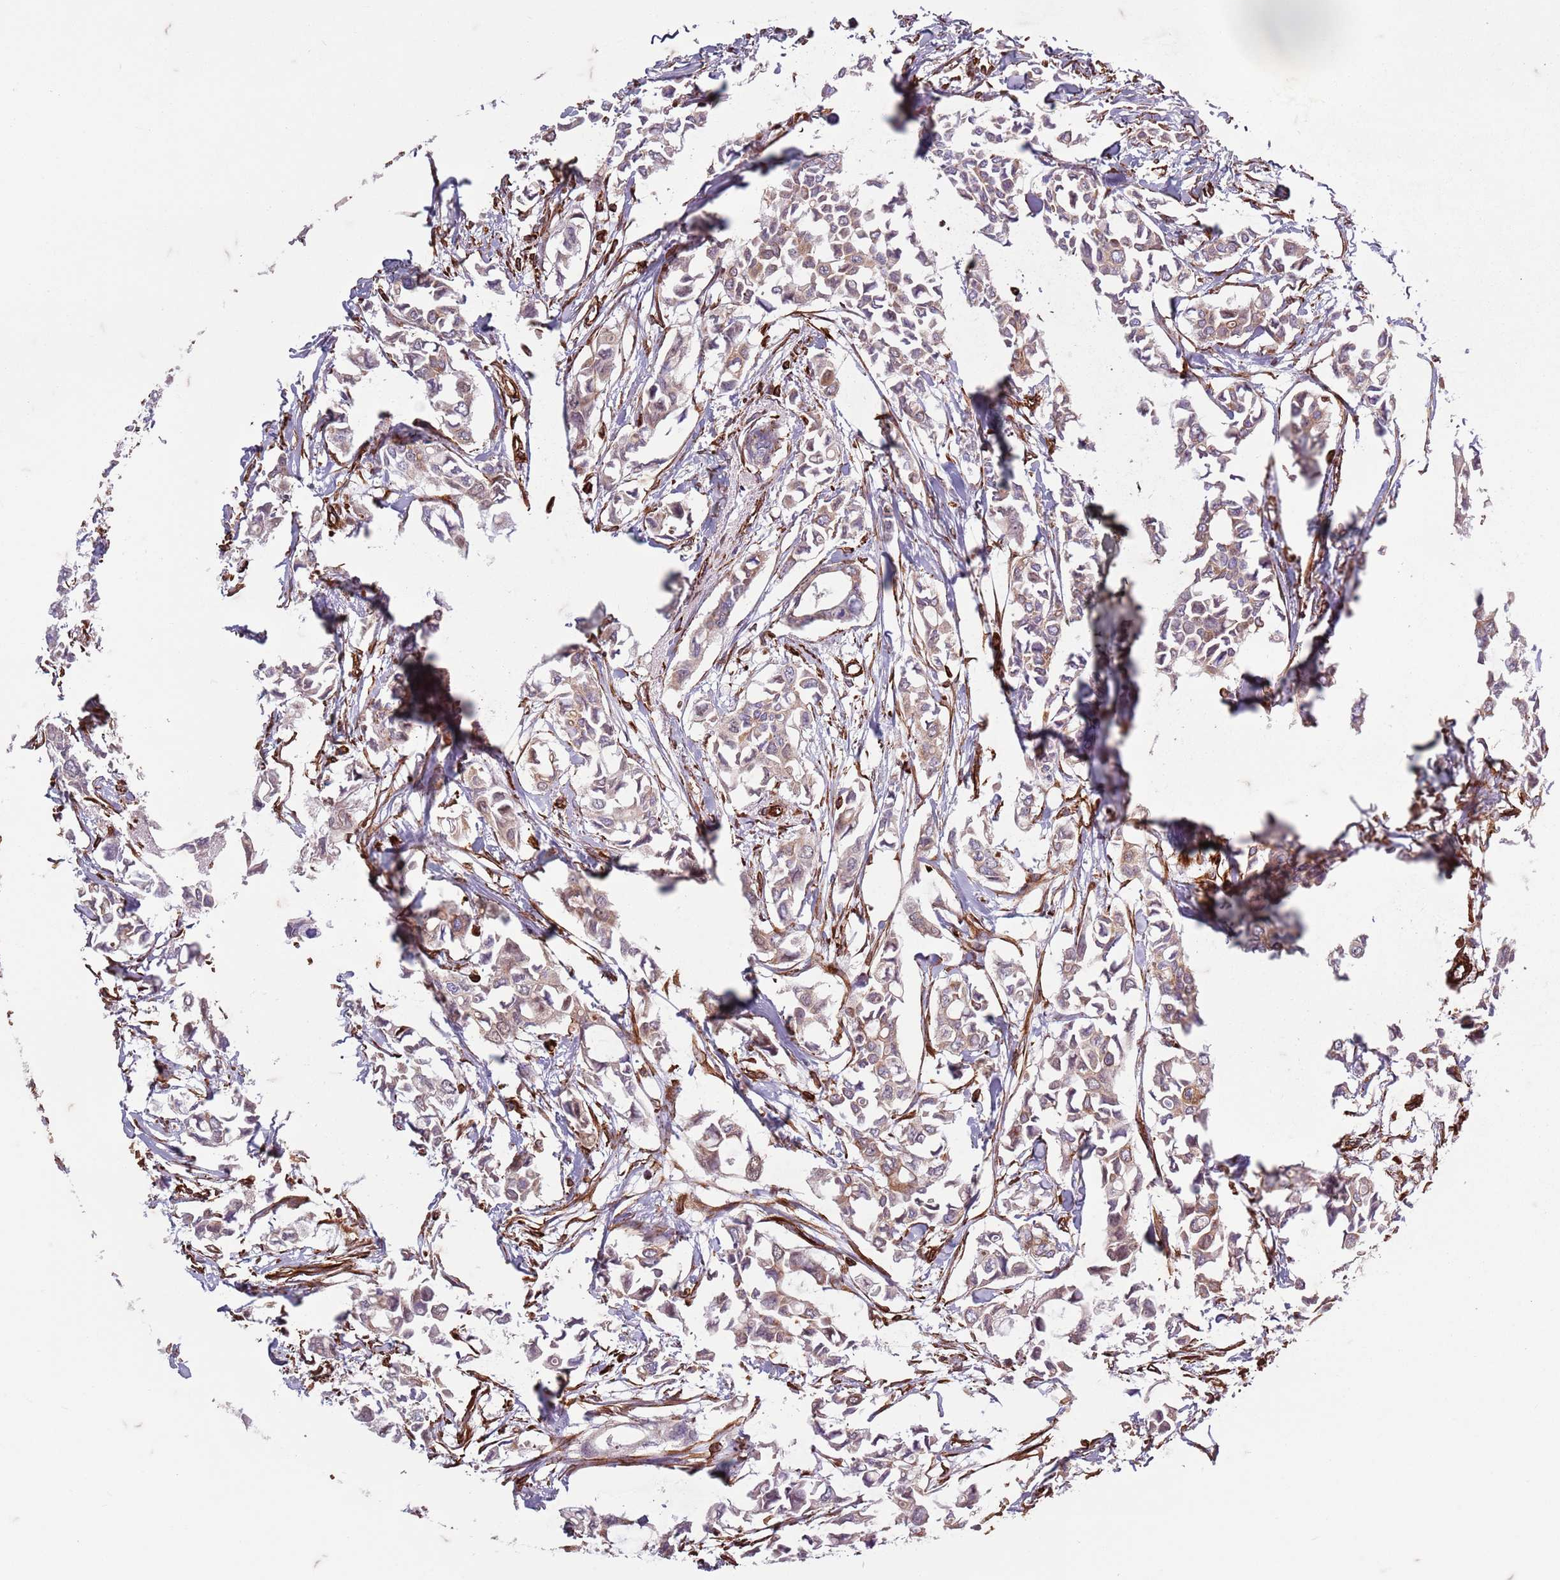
{"staining": {"intensity": "weak", "quantity": "25%-75%", "location": "cytoplasmic/membranous"}, "tissue": "breast cancer", "cell_type": "Tumor cells", "image_type": "cancer", "snomed": [{"axis": "morphology", "description": "Duct carcinoma"}, {"axis": "topography", "description": "Breast"}], "caption": "Weak cytoplasmic/membranous expression for a protein is seen in about 25%-75% of tumor cells of breast invasive ductal carcinoma using IHC.", "gene": "TAS2R38", "patient": {"sex": "female", "age": 41}}